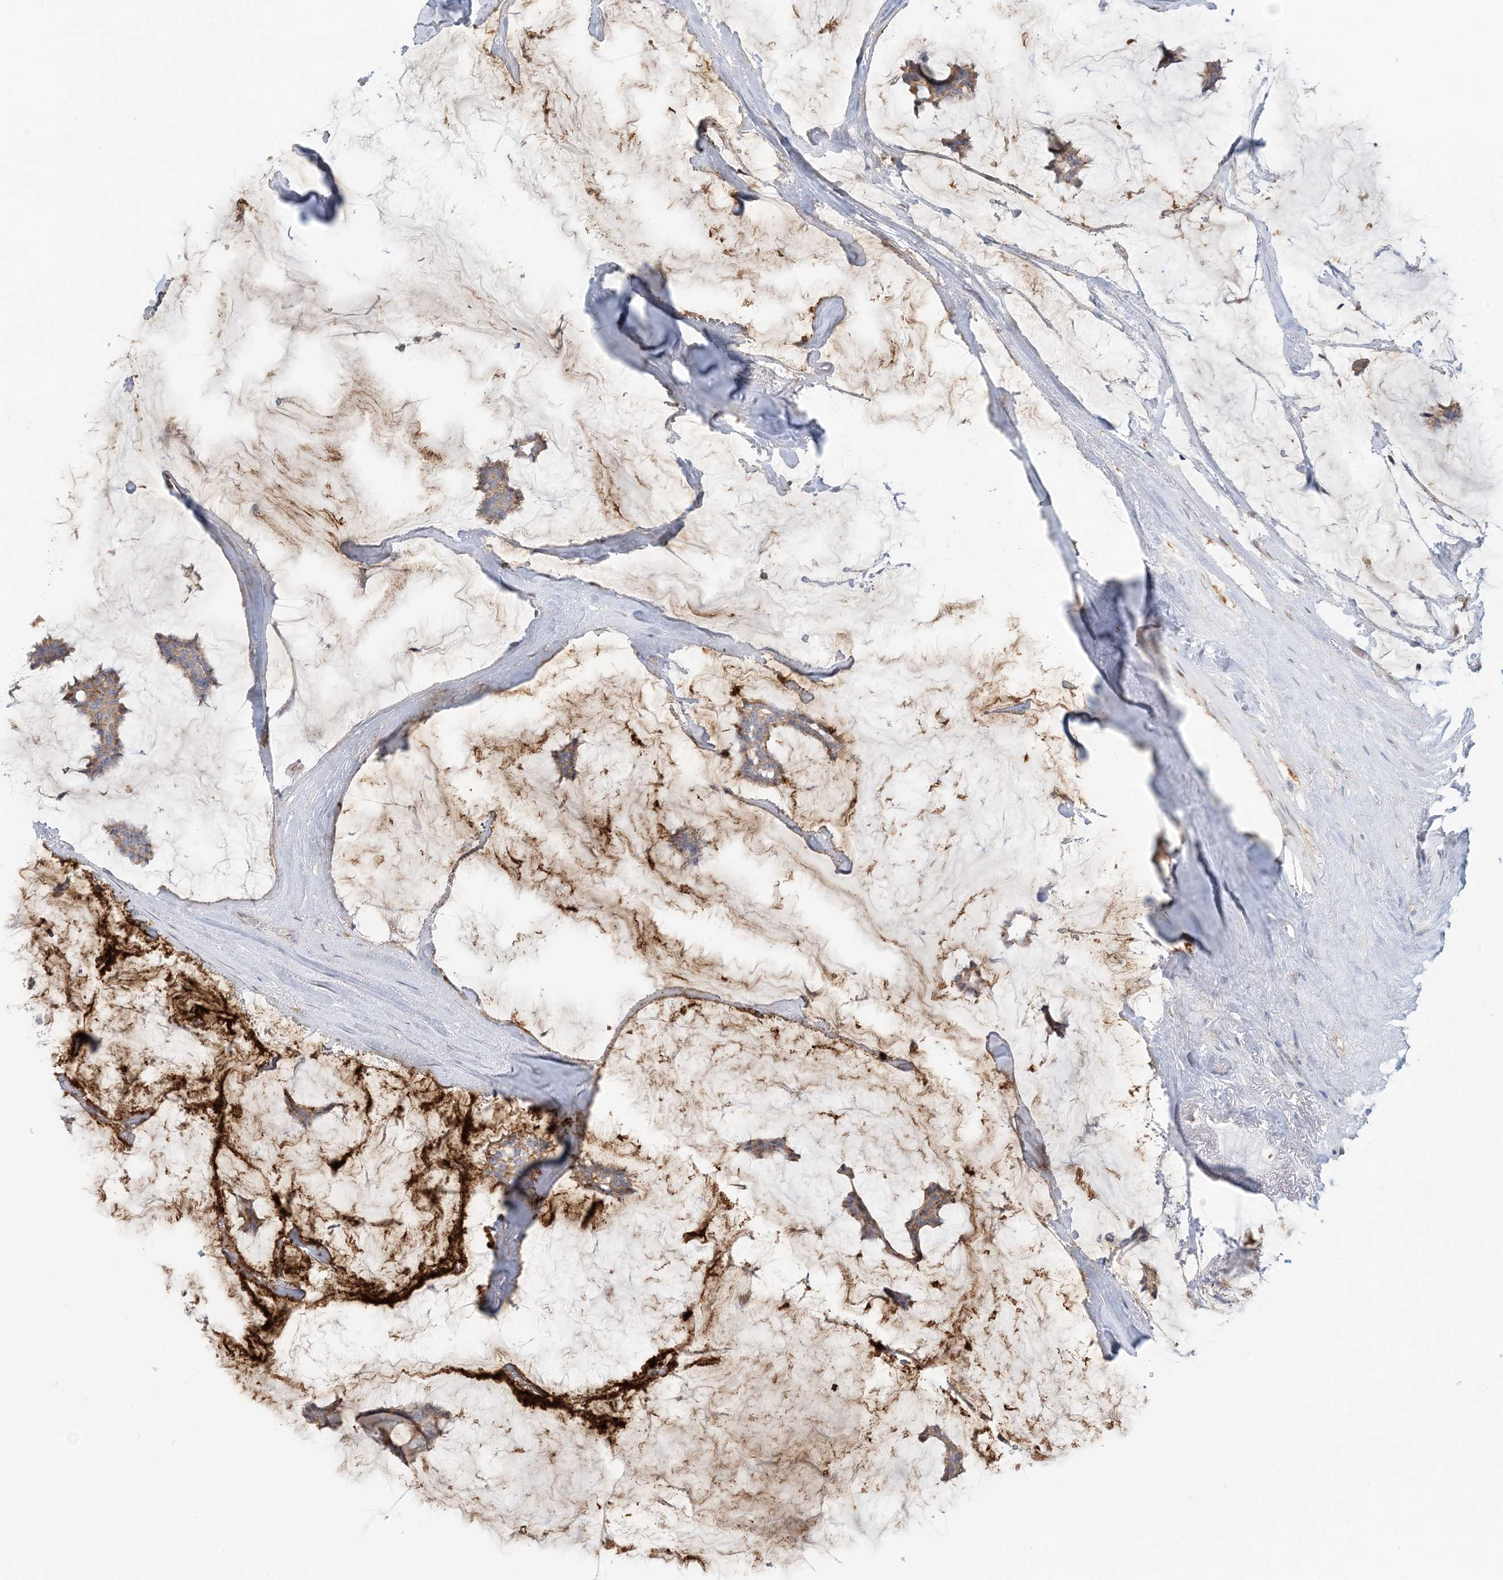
{"staining": {"intensity": "weak", "quantity": ">75%", "location": "cytoplasmic/membranous"}, "tissue": "breast cancer", "cell_type": "Tumor cells", "image_type": "cancer", "snomed": [{"axis": "morphology", "description": "Duct carcinoma"}, {"axis": "topography", "description": "Breast"}], "caption": "This is a photomicrograph of immunohistochemistry (IHC) staining of breast cancer (invasive ductal carcinoma), which shows weak expression in the cytoplasmic/membranous of tumor cells.", "gene": "SPPL2A", "patient": {"sex": "female", "age": 93}}